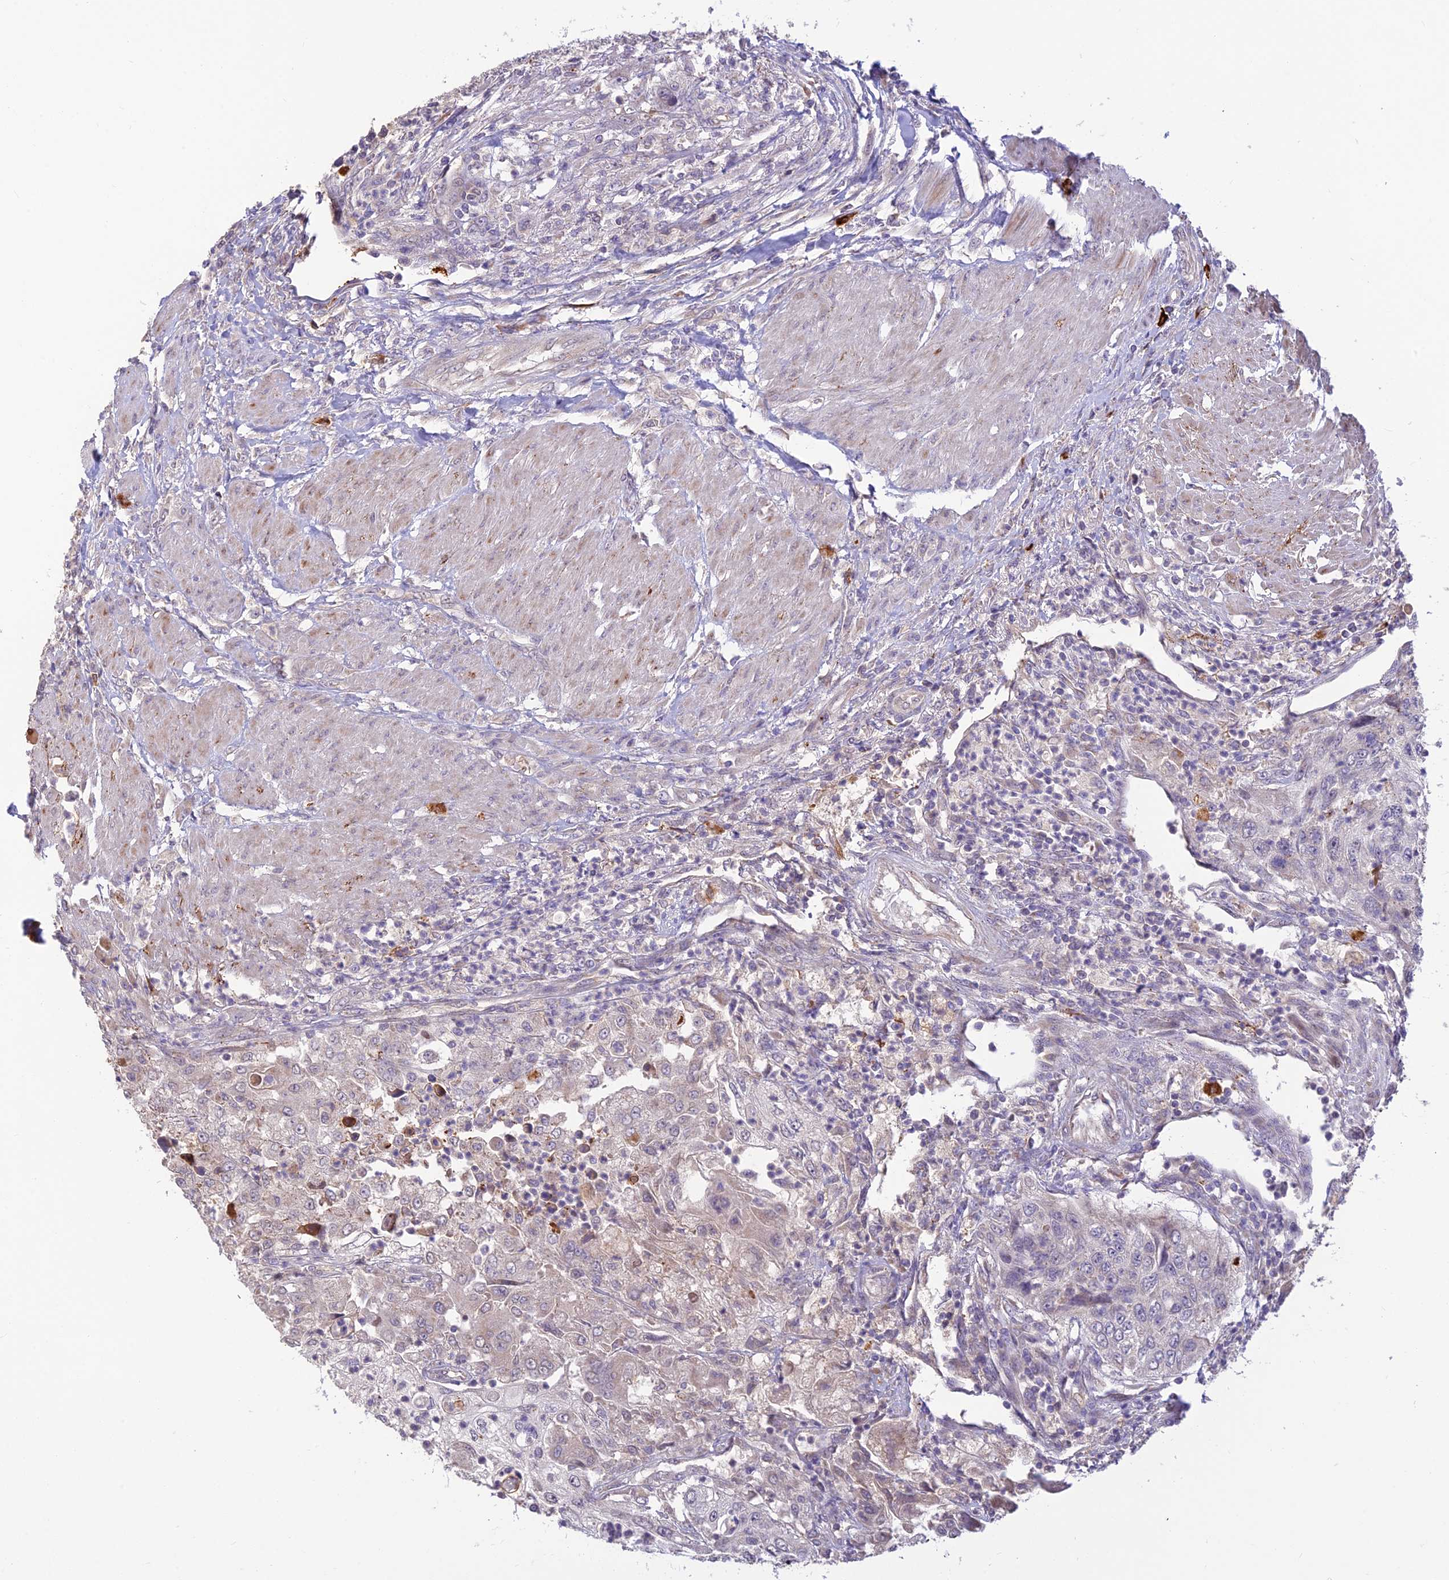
{"staining": {"intensity": "negative", "quantity": "none", "location": "none"}, "tissue": "urothelial cancer", "cell_type": "Tumor cells", "image_type": "cancer", "snomed": [{"axis": "morphology", "description": "Urothelial carcinoma, High grade"}, {"axis": "topography", "description": "Urinary bladder"}], "caption": "Immunohistochemistry (IHC) image of neoplastic tissue: urothelial cancer stained with DAB demonstrates no significant protein positivity in tumor cells.", "gene": "ASPDH", "patient": {"sex": "female", "age": 60}}